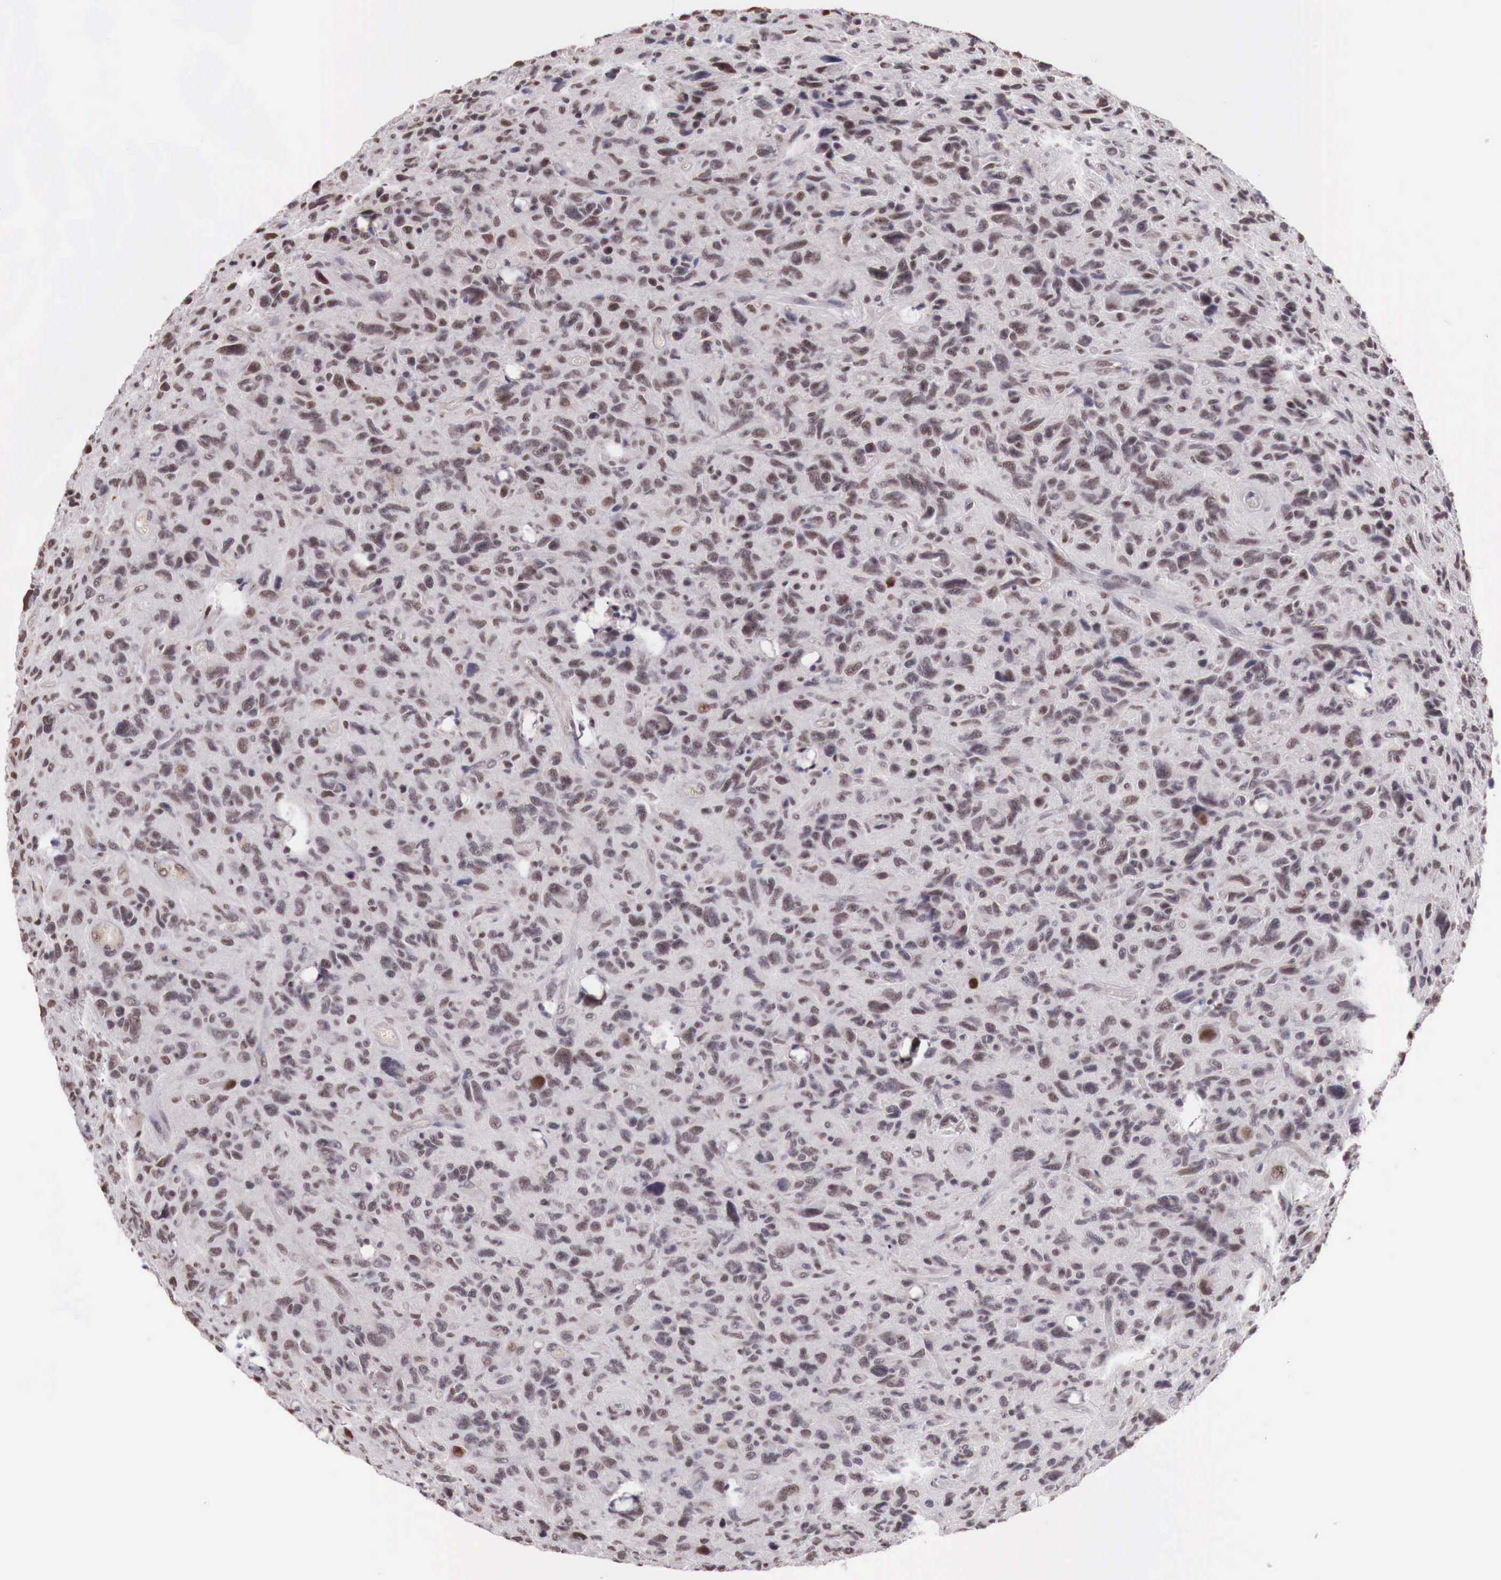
{"staining": {"intensity": "moderate", "quantity": "25%-75%", "location": "cytoplasmic/membranous,nuclear"}, "tissue": "glioma", "cell_type": "Tumor cells", "image_type": "cancer", "snomed": [{"axis": "morphology", "description": "Glioma, malignant, High grade"}, {"axis": "topography", "description": "Brain"}], "caption": "A brown stain labels moderate cytoplasmic/membranous and nuclear staining of a protein in human glioma tumor cells. (Stains: DAB in brown, nuclei in blue, Microscopy: brightfield microscopy at high magnification).", "gene": "FOXP2", "patient": {"sex": "female", "age": 60}}